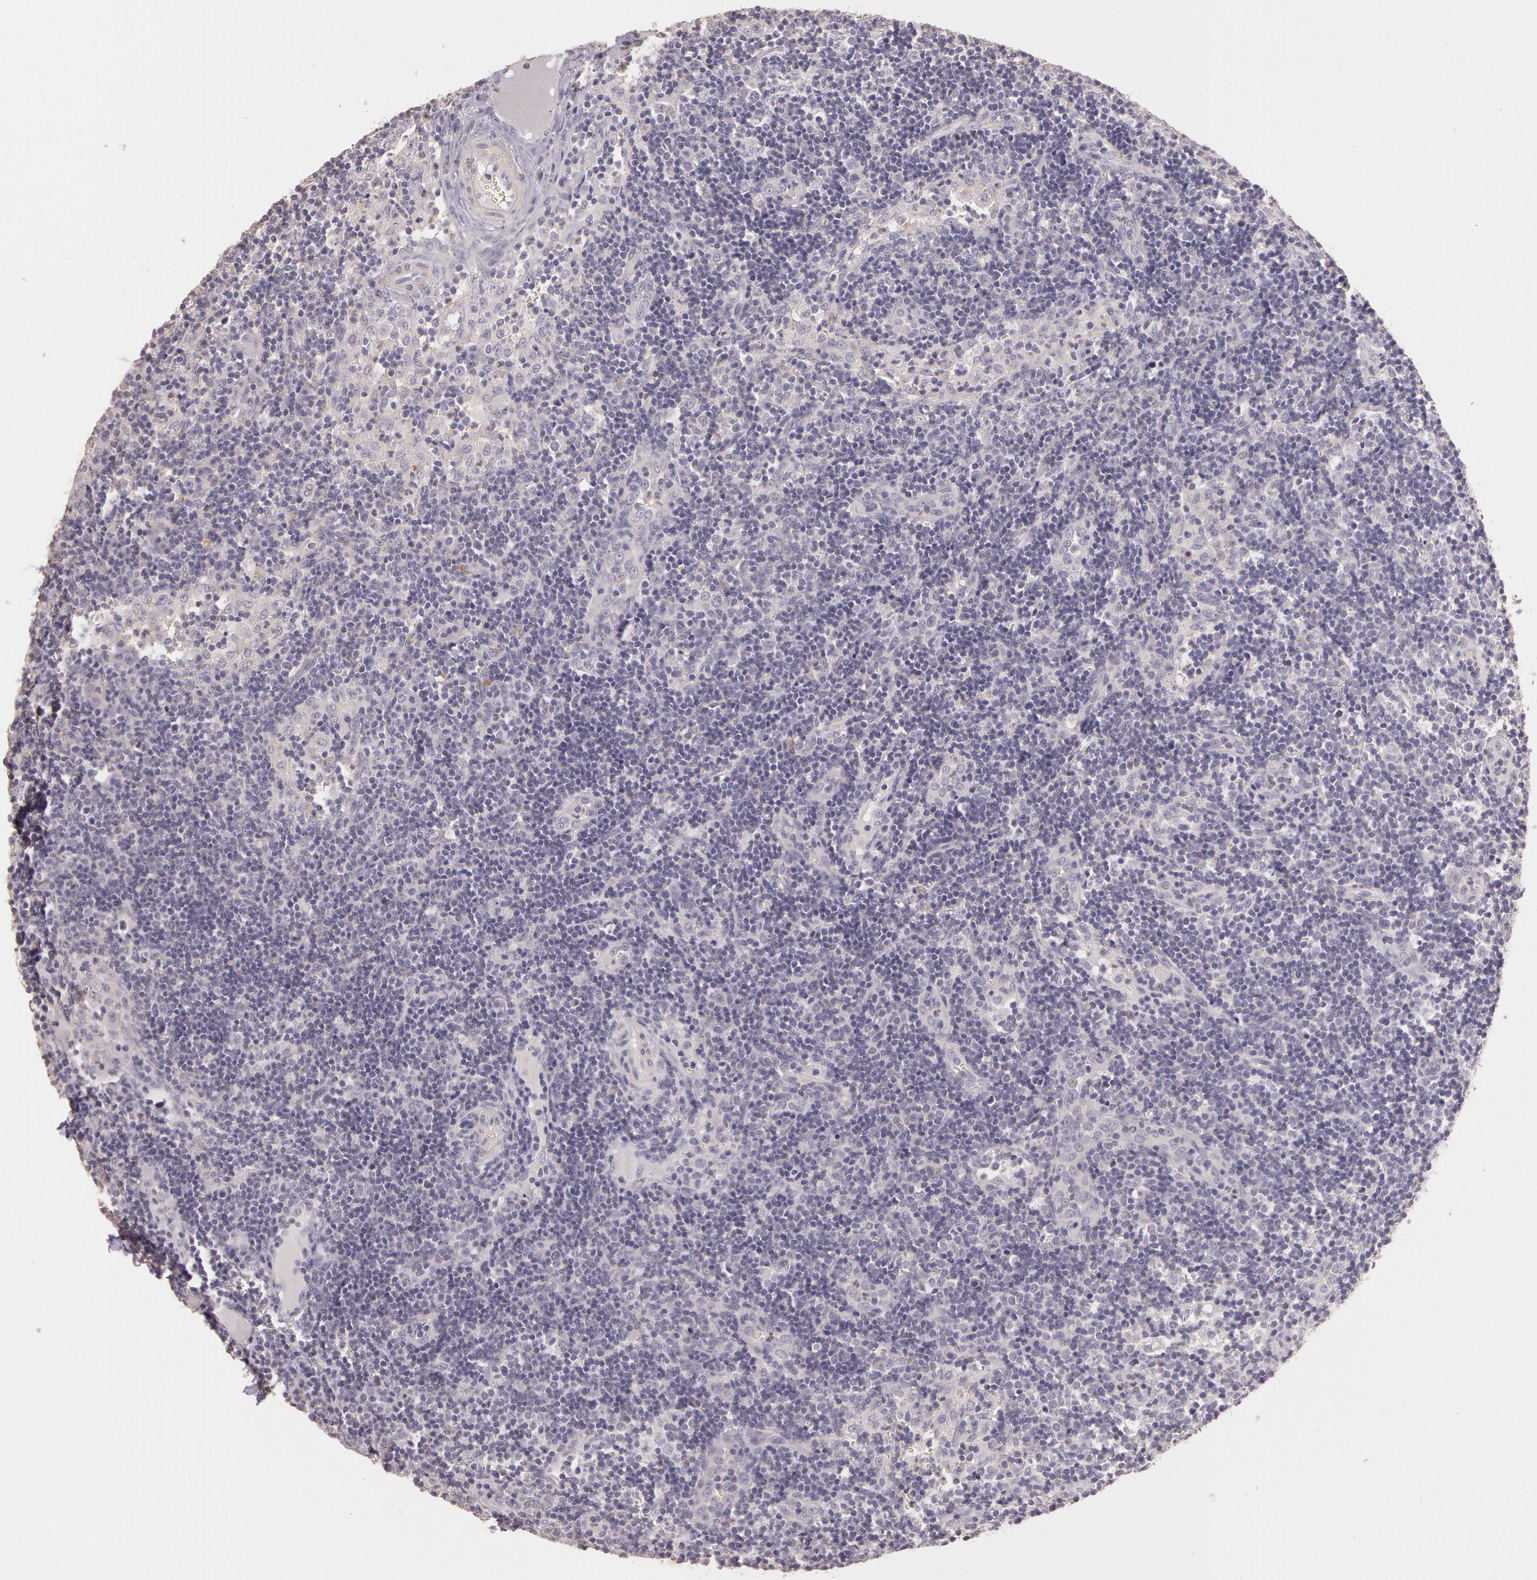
{"staining": {"intensity": "negative", "quantity": "none", "location": "none"}, "tissue": "lymph node", "cell_type": "Germinal center cells", "image_type": "normal", "snomed": [{"axis": "morphology", "description": "Normal tissue, NOS"}, {"axis": "morphology", "description": "Inflammation, NOS"}, {"axis": "topography", "description": "Lymph node"}, {"axis": "topography", "description": "Salivary gland"}], "caption": "IHC of normal lymph node demonstrates no positivity in germinal center cells.", "gene": "G2E3", "patient": {"sex": "male", "age": 3}}